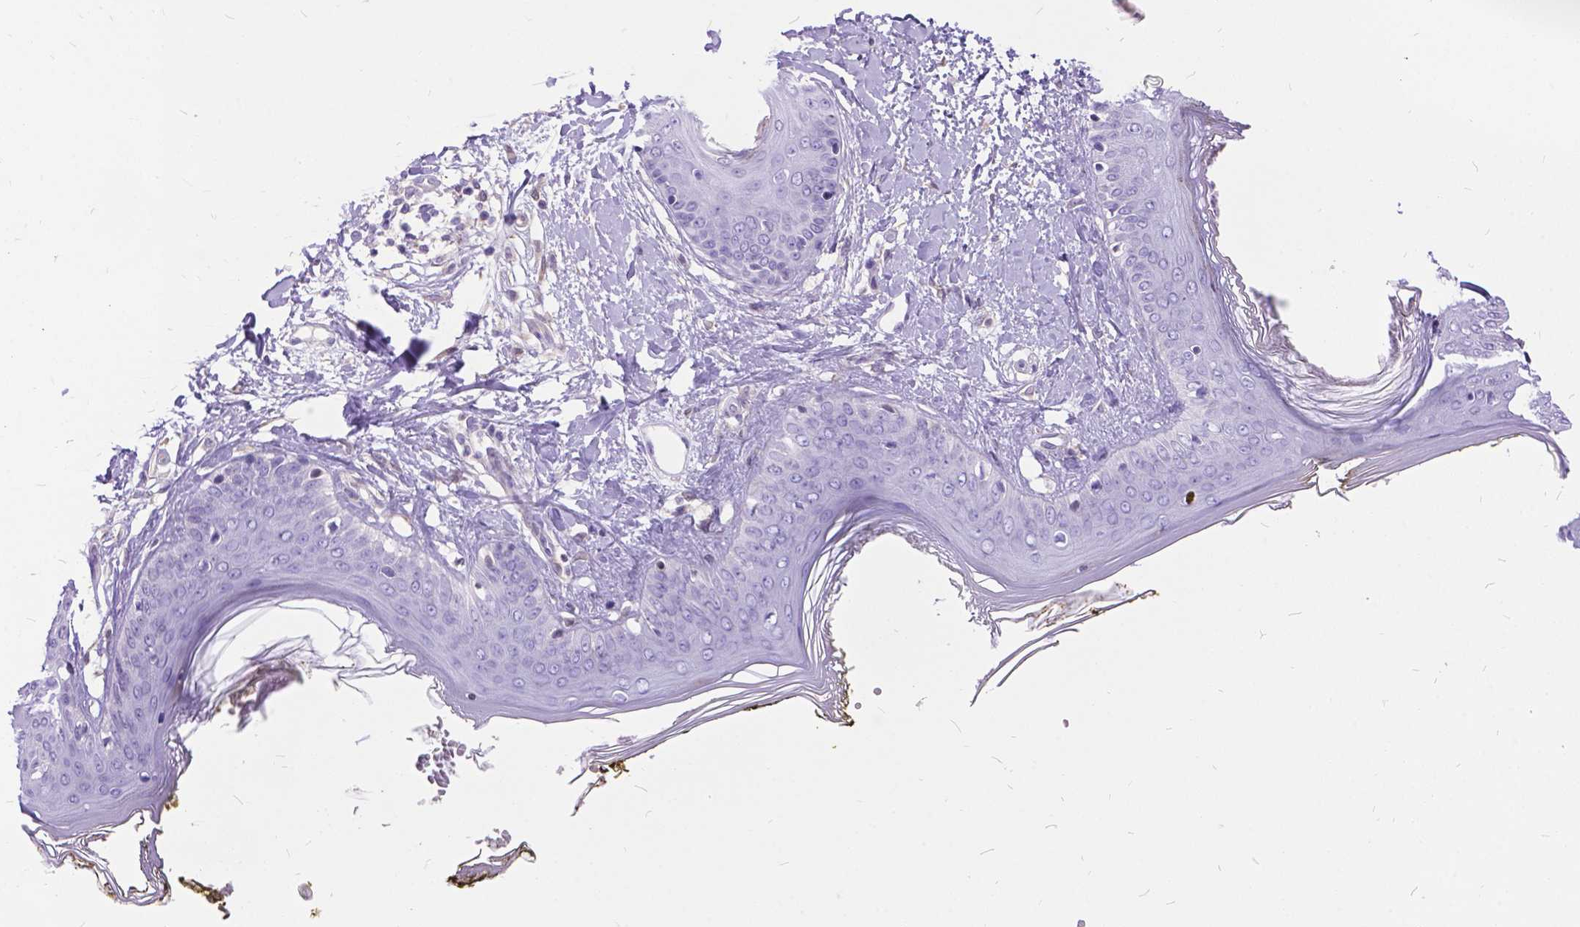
{"staining": {"intensity": "negative", "quantity": "none", "location": "none"}, "tissue": "skin", "cell_type": "Fibroblasts", "image_type": "normal", "snomed": [{"axis": "morphology", "description": "Normal tissue, NOS"}, {"axis": "topography", "description": "Skin"}], "caption": "Skin stained for a protein using IHC demonstrates no positivity fibroblasts.", "gene": "TMEM169", "patient": {"sex": "female", "age": 34}}